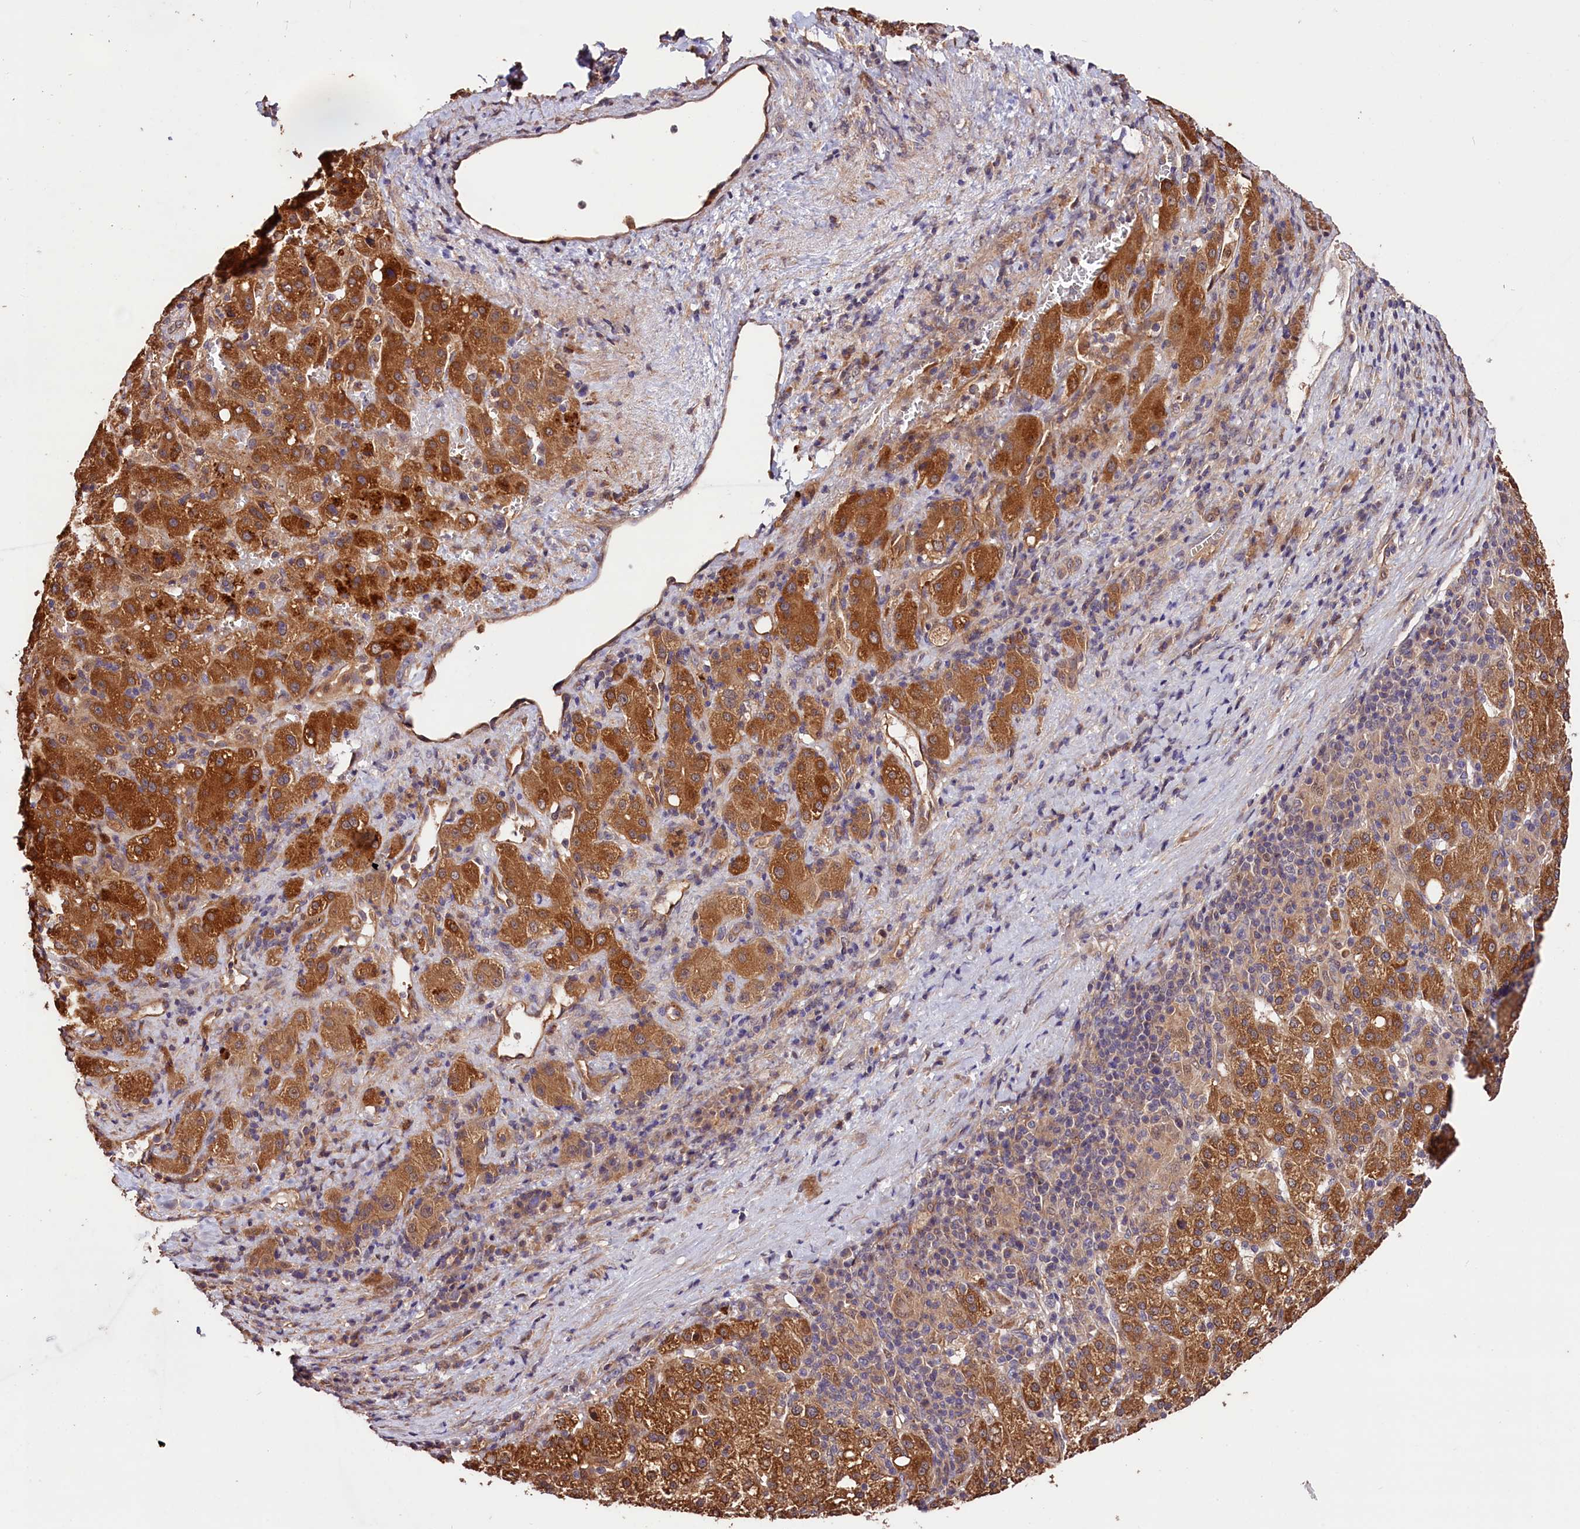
{"staining": {"intensity": "moderate", "quantity": ">75%", "location": "cytoplasmic/membranous"}, "tissue": "liver cancer", "cell_type": "Tumor cells", "image_type": "cancer", "snomed": [{"axis": "morphology", "description": "Carcinoma, Hepatocellular, NOS"}, {"axis": "topography", "description": "Liver"}], "caption": "IHC staining of hepatocellular carcinoma (liver), which exhibits medium levels of moderate cytoplasmic/membranous staining in approximately >75% of tumor cells indicating moderate cytoplasmic/membranous protein staining. The staining was performed using DAB (3,3'-diaminobenzidine) (brown) for protein detection and nuclei were counterstained in hematoxylin (blue).", "gene": "CES3", "patient": {"sex": "female", "age": 58}}